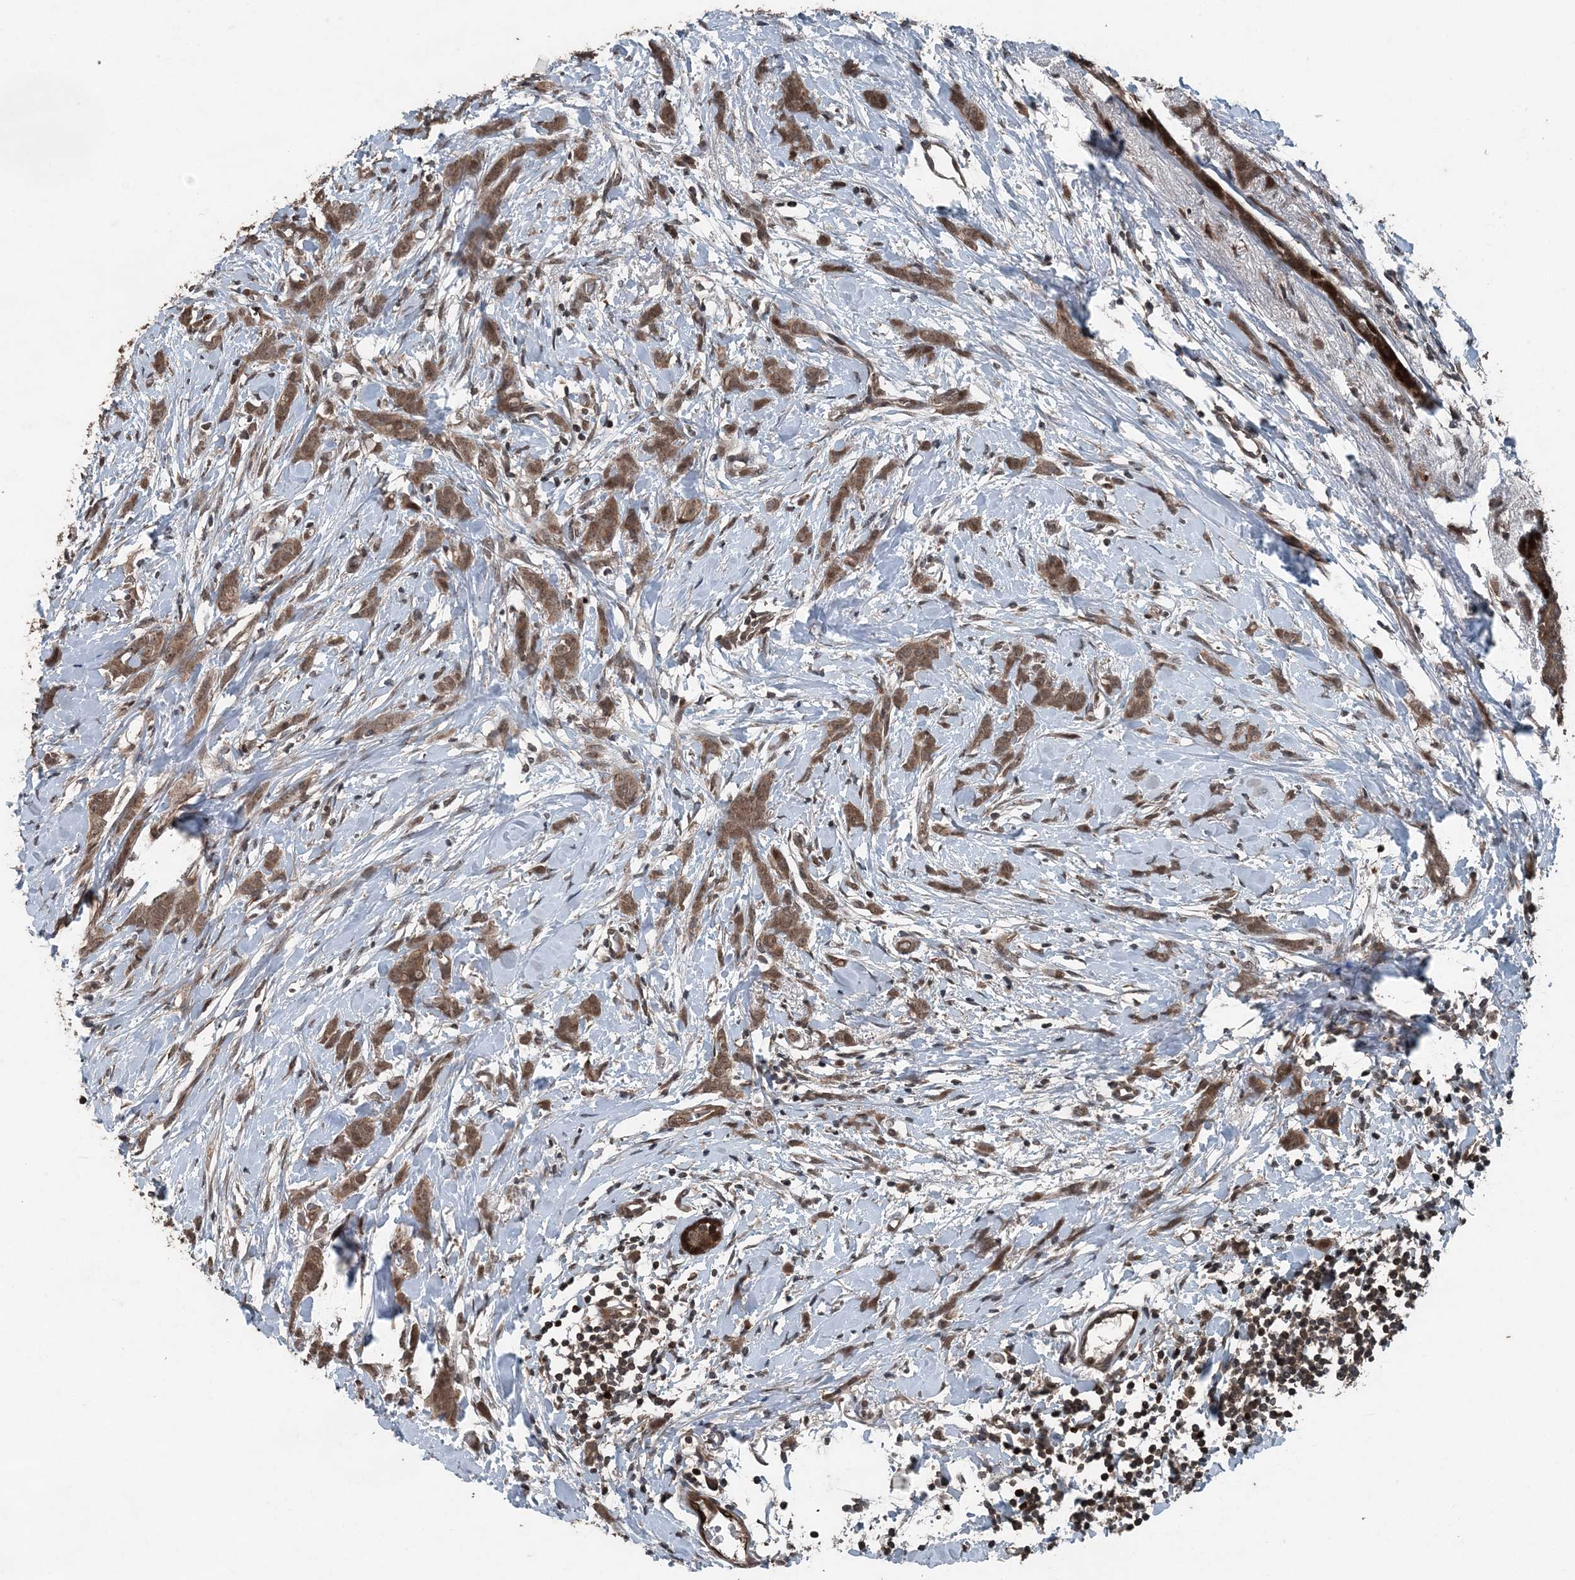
{"staining": {"intensity": "moderate", "quantity": ">75%", "location": "cytoplasmic/membranous"}, "tissue": "breast cancer", "cell_type": "Tumor cells", "image_type": "cancer", "snomed": [{"axis": "morphology", "description": "Lobular carcinoma, in situ"}, {"axis": "morphology", "description": "Lobular carcinoma"}, {"axis": "topography", "description": "Breast"}], "caption": "Tumor cells demonstrate medium levels of moderate cytoplasmic/membranous positivity in about >75% of cells in lobular carcinoma in situ (breast).", "gene": "CFL1", "patient": {"sex": "female", "age": 41}}